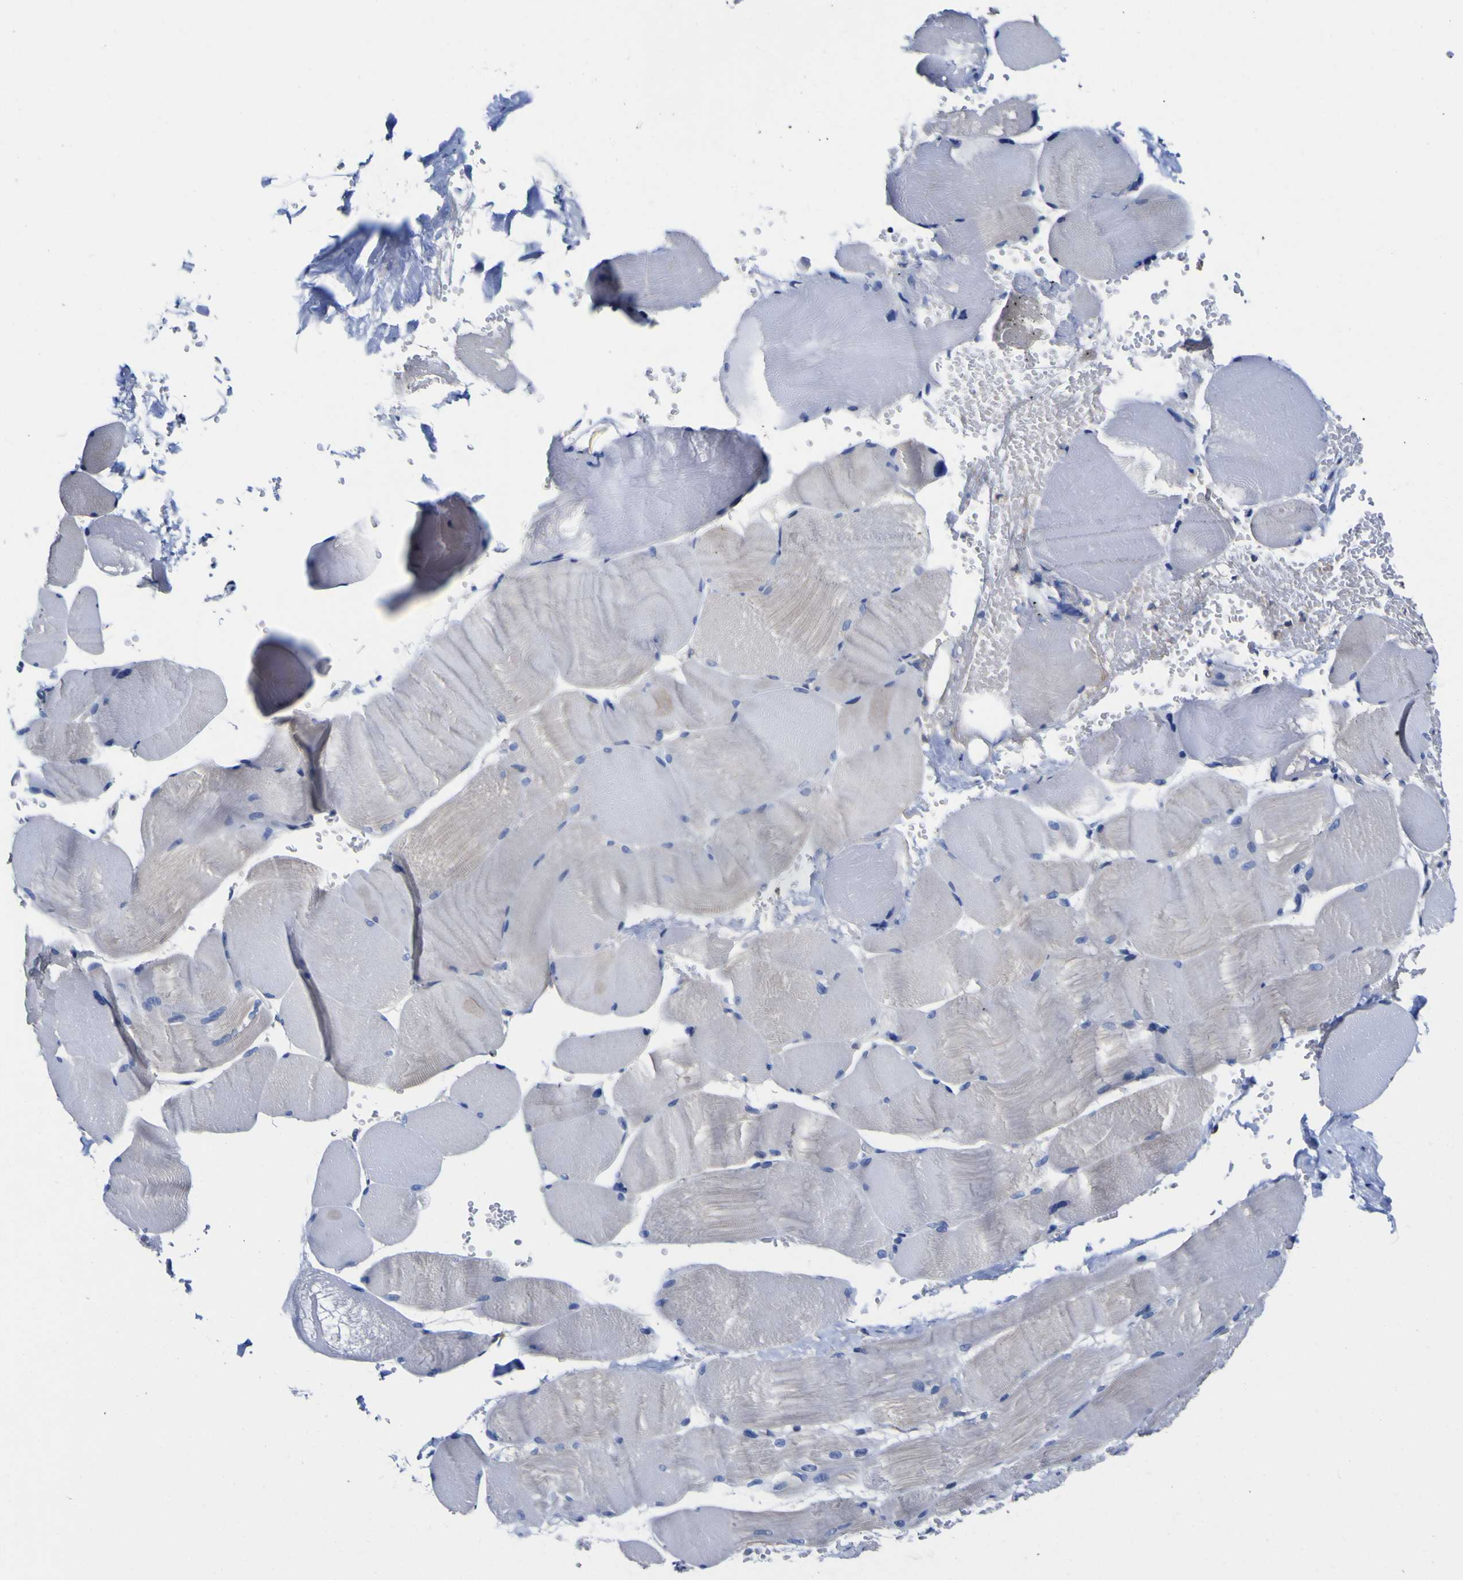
{"staining": {"intensity": "weak", "quantity": "<25%", "location": "cytoplasmic/membranous"}, "tissue": "skeletal muscle", "cell_type": "Myocytes", "image_type": "normal", "snomed": [{"axis": "morphology", "description": "Normal tissue, NOS"}, {"axis": "topography", "description": "Skin"}, {"axis": "topography", "description": "Skeletal muscle"}], "caption": "Myocytes show no significant staining in benign skeletal muscle.", "gene": "CASP6", "patient": {"sex": "male", "age": 83}}